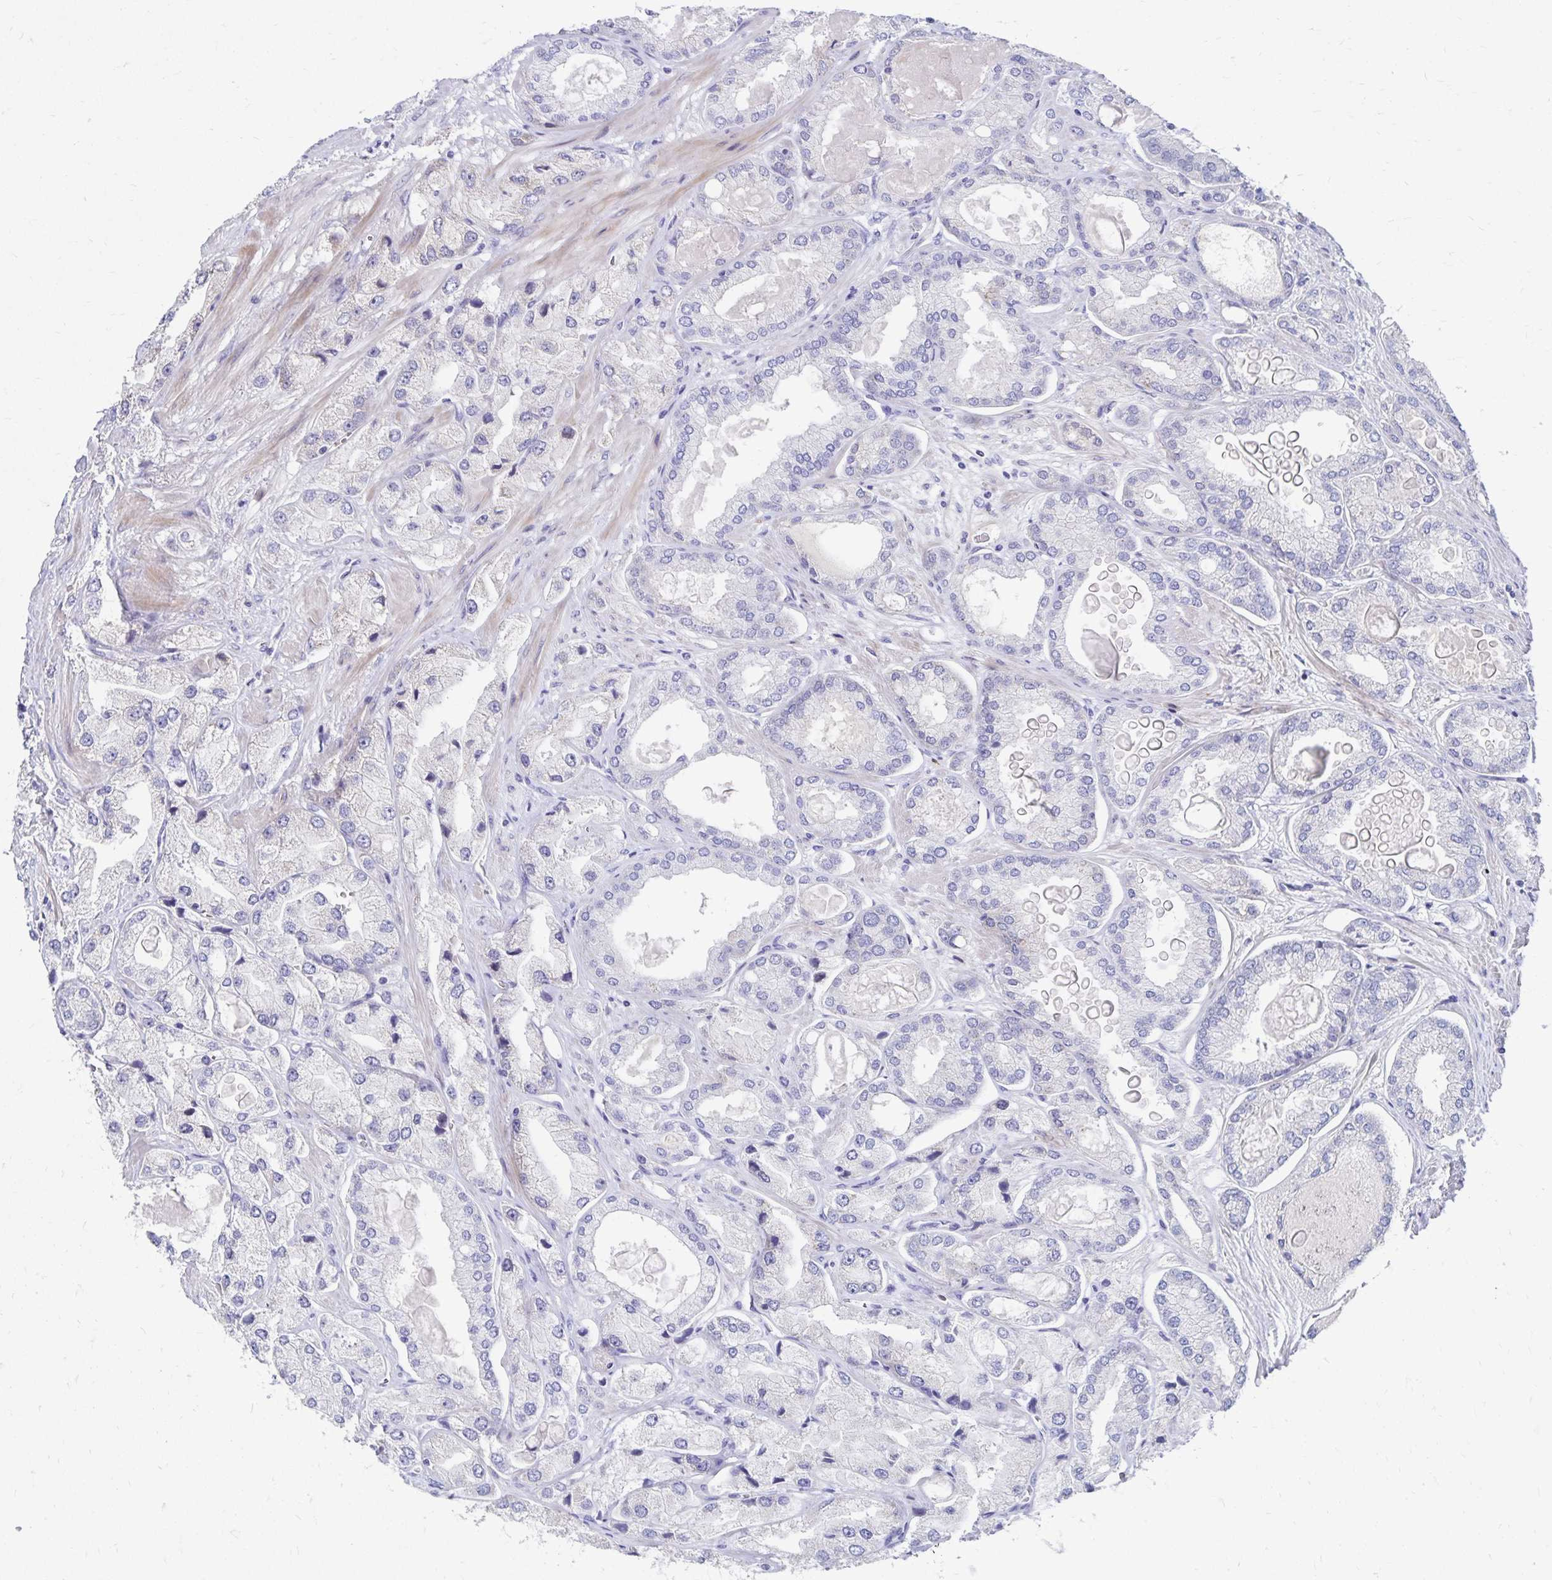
{"staining": {"intensity": "negative", "quantity": "none", "location": "none"}, "tissue": "prostate cancer", "cell_type": "Tumor cells", "image_type": "cancer", "snomed": [{"axis": "morphology", "description": "Adenocarcinoma, High grade"}, {"axis": "topography", "description": "Prostate"}], "caption": "An IHC histopathology image of prostate cancer is shown. There is no staining in tumor cells of prostate cancer.", "gene": "NECAP1", "patient": {"sex": "male", "age": 68}}